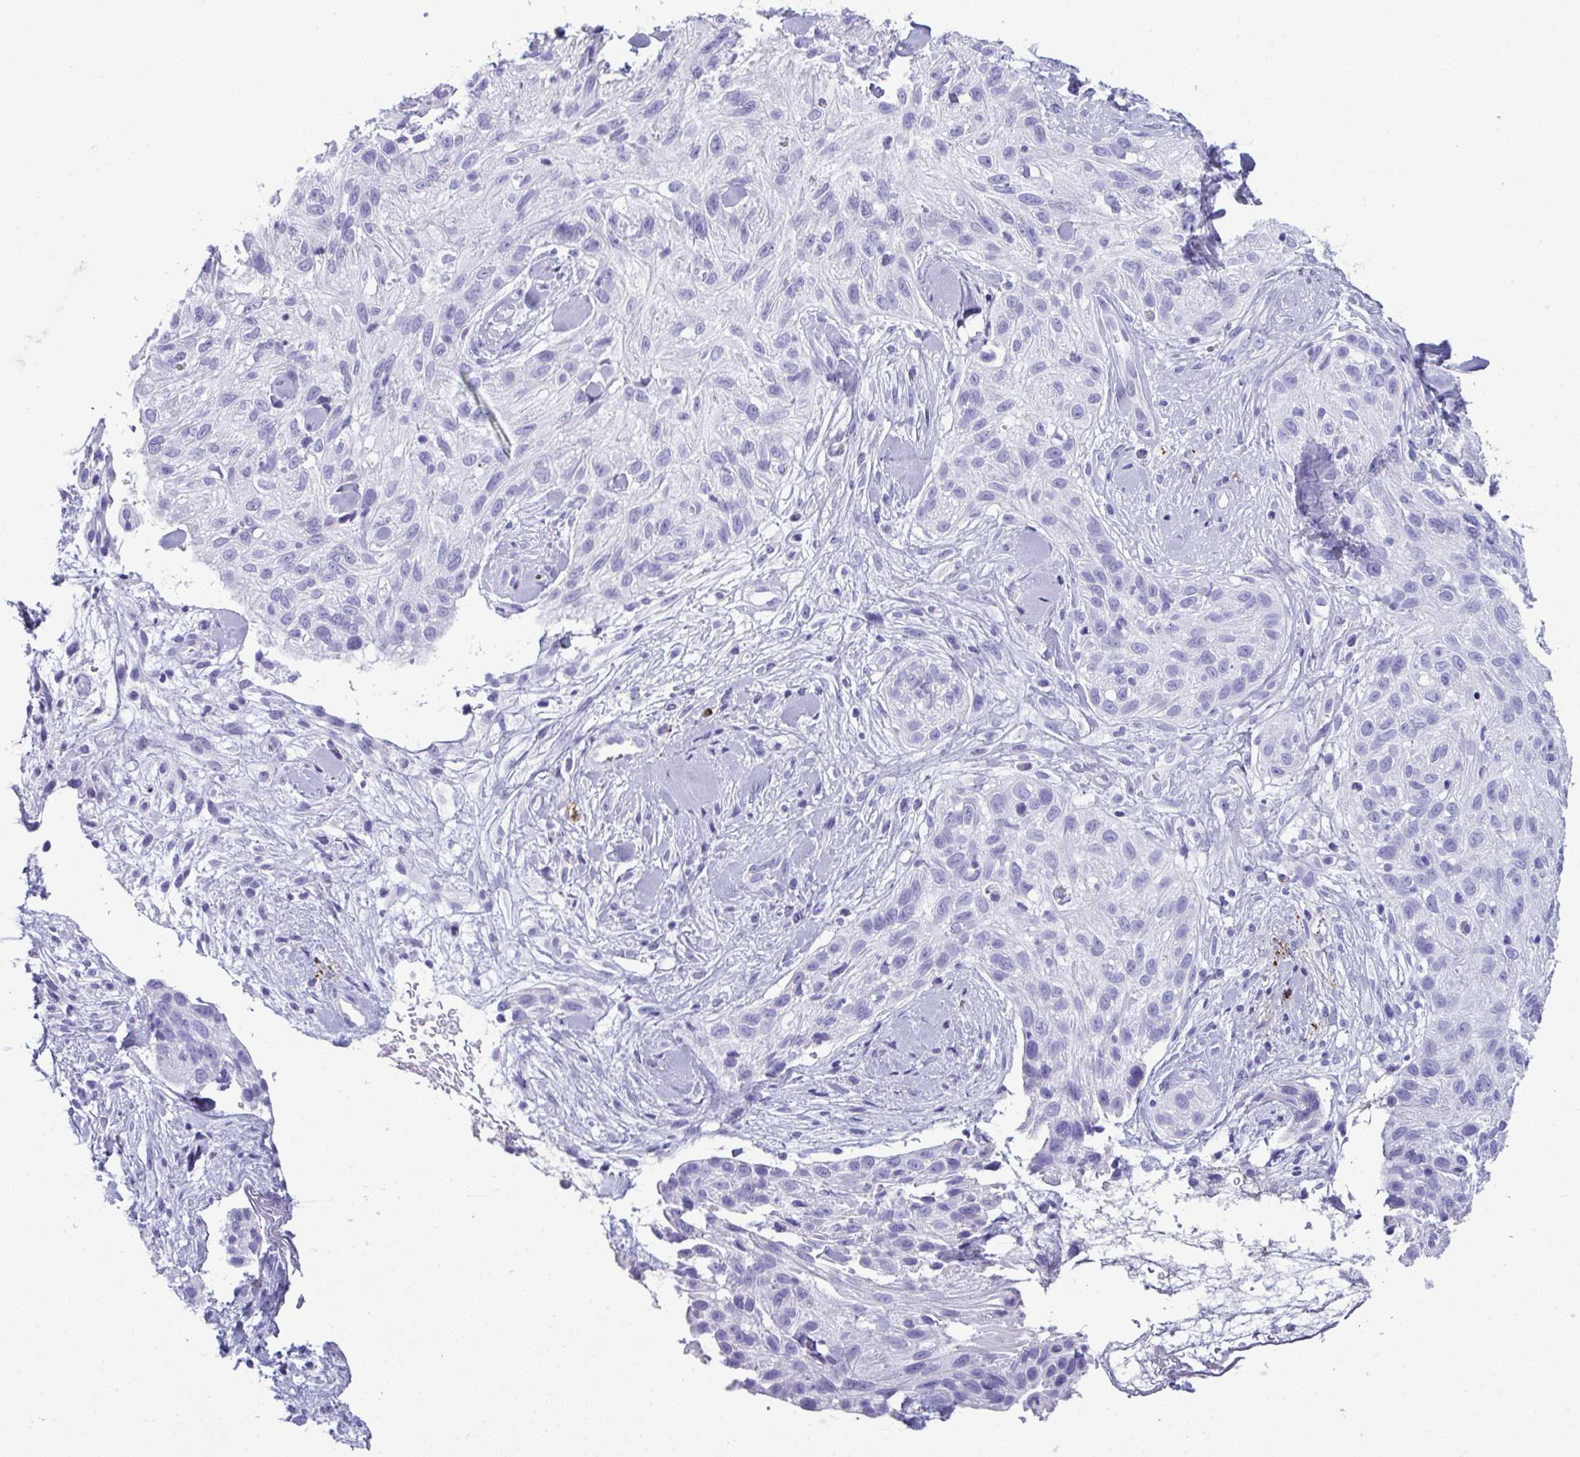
{"staining": {"intensity": "negative", "quantity": "none", "location": "none"}, "tissue": "skin cancer", "cell_type": "Tumor cells", "image_type": "cancer", "snomed": [{"axis": "morphology", "description": "Squamous cell carcinoma, NOS"}, {"axis": "topography", "description": "Skin"}], "caption": "Immunohistochemical staining of human skin cancer (squamous cell carcinoma) displays no significant positivity in tumor cells.", "gene": "JCHAIN", "patient": {"sex": "male", "age": 82}}